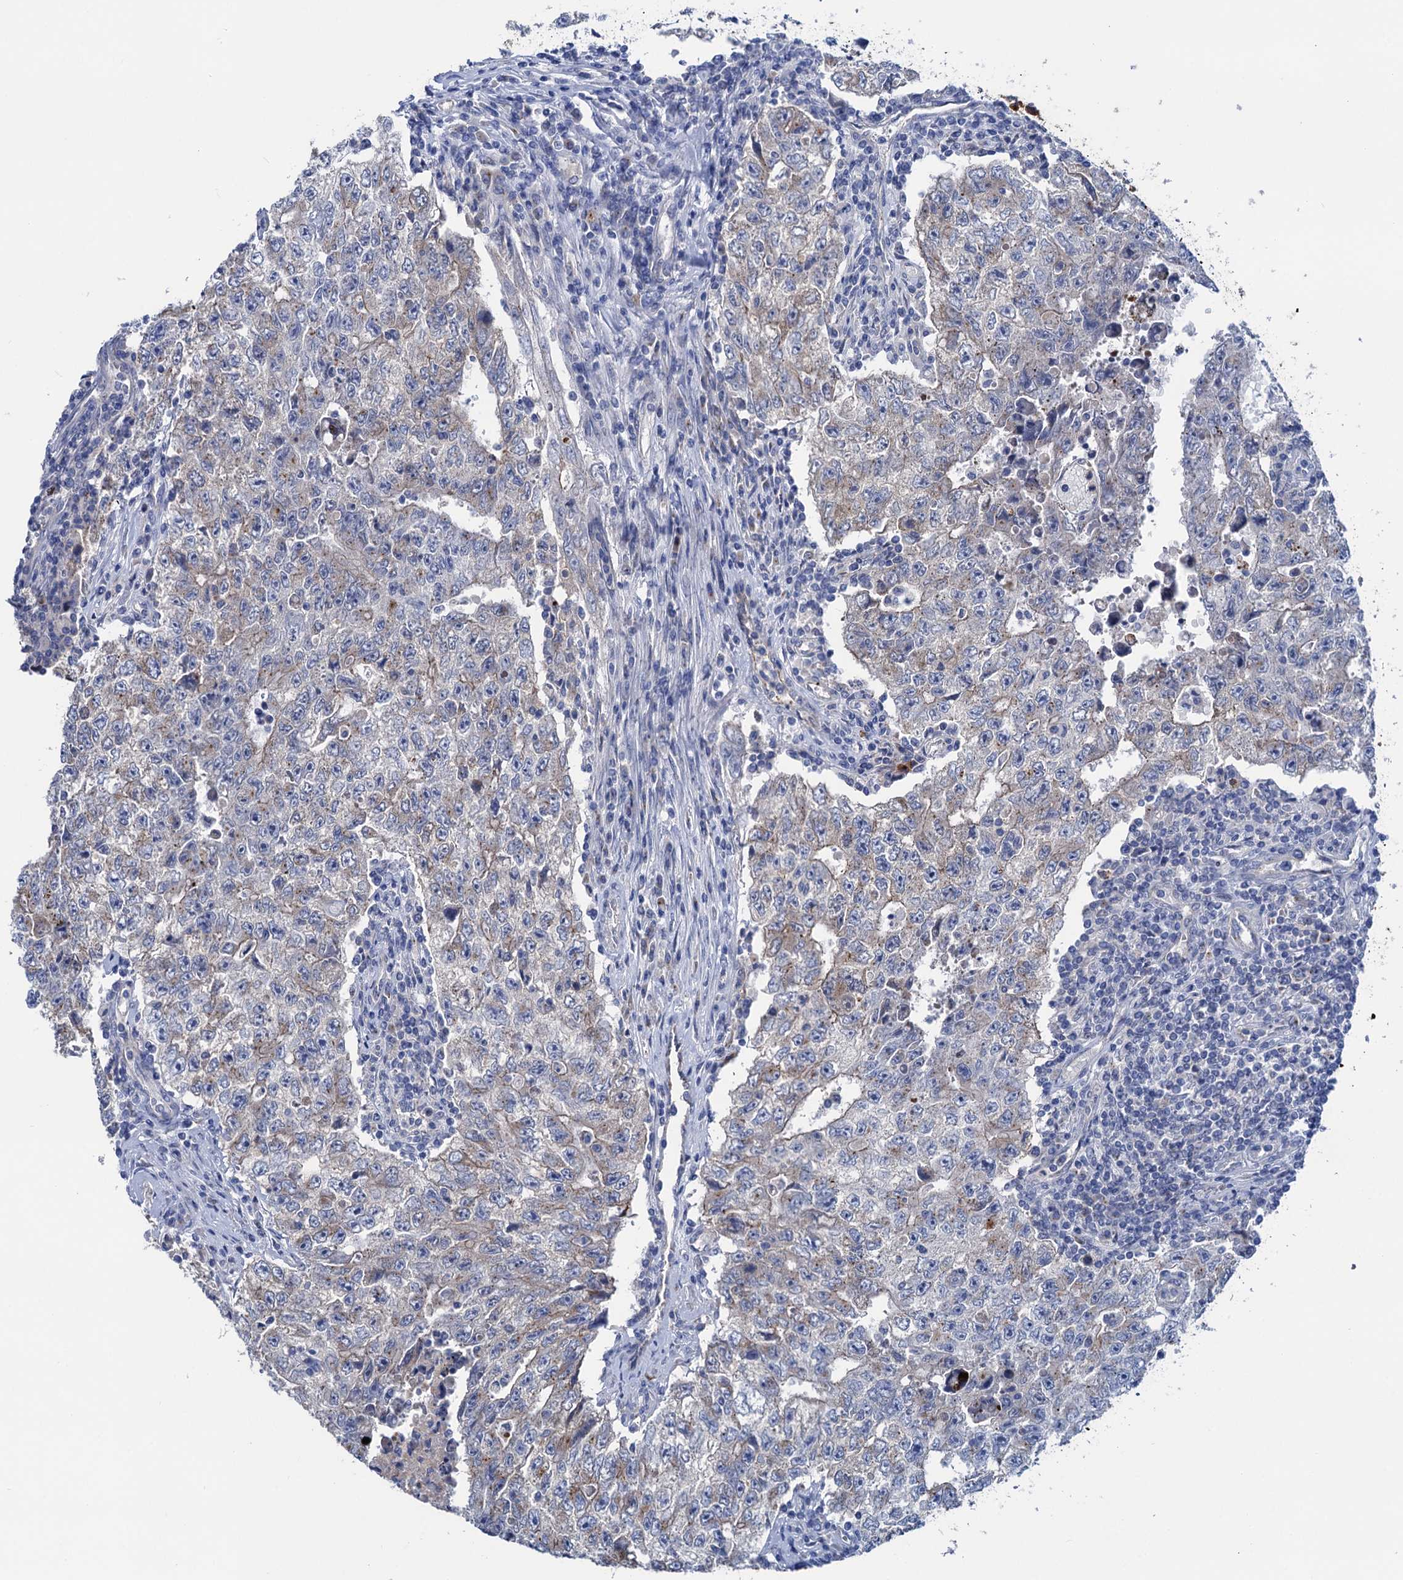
{"staining": {"intensity": "weak", "quantity": "<25%", "location": "cytoplasmic/membranous"}, "tissue": "testis cancer", "cell_type": "Tumor cells", "image_type": "cancer", "snomed": [{"axis": "morphology", "description": "Carcinoma, Embryonal, NOS"}, {"axis": "topography", "description": "Testis"}], "caption": "High magnification brightfield microscopy of testis cancer (embryonal carcinoma) stained with DAB (brown) and counterstained with hematoxylin (blue): tumor cells show no significant positivity.", "gene": "ZNRD2", "patient": {"sex": "male", "age": 17}}